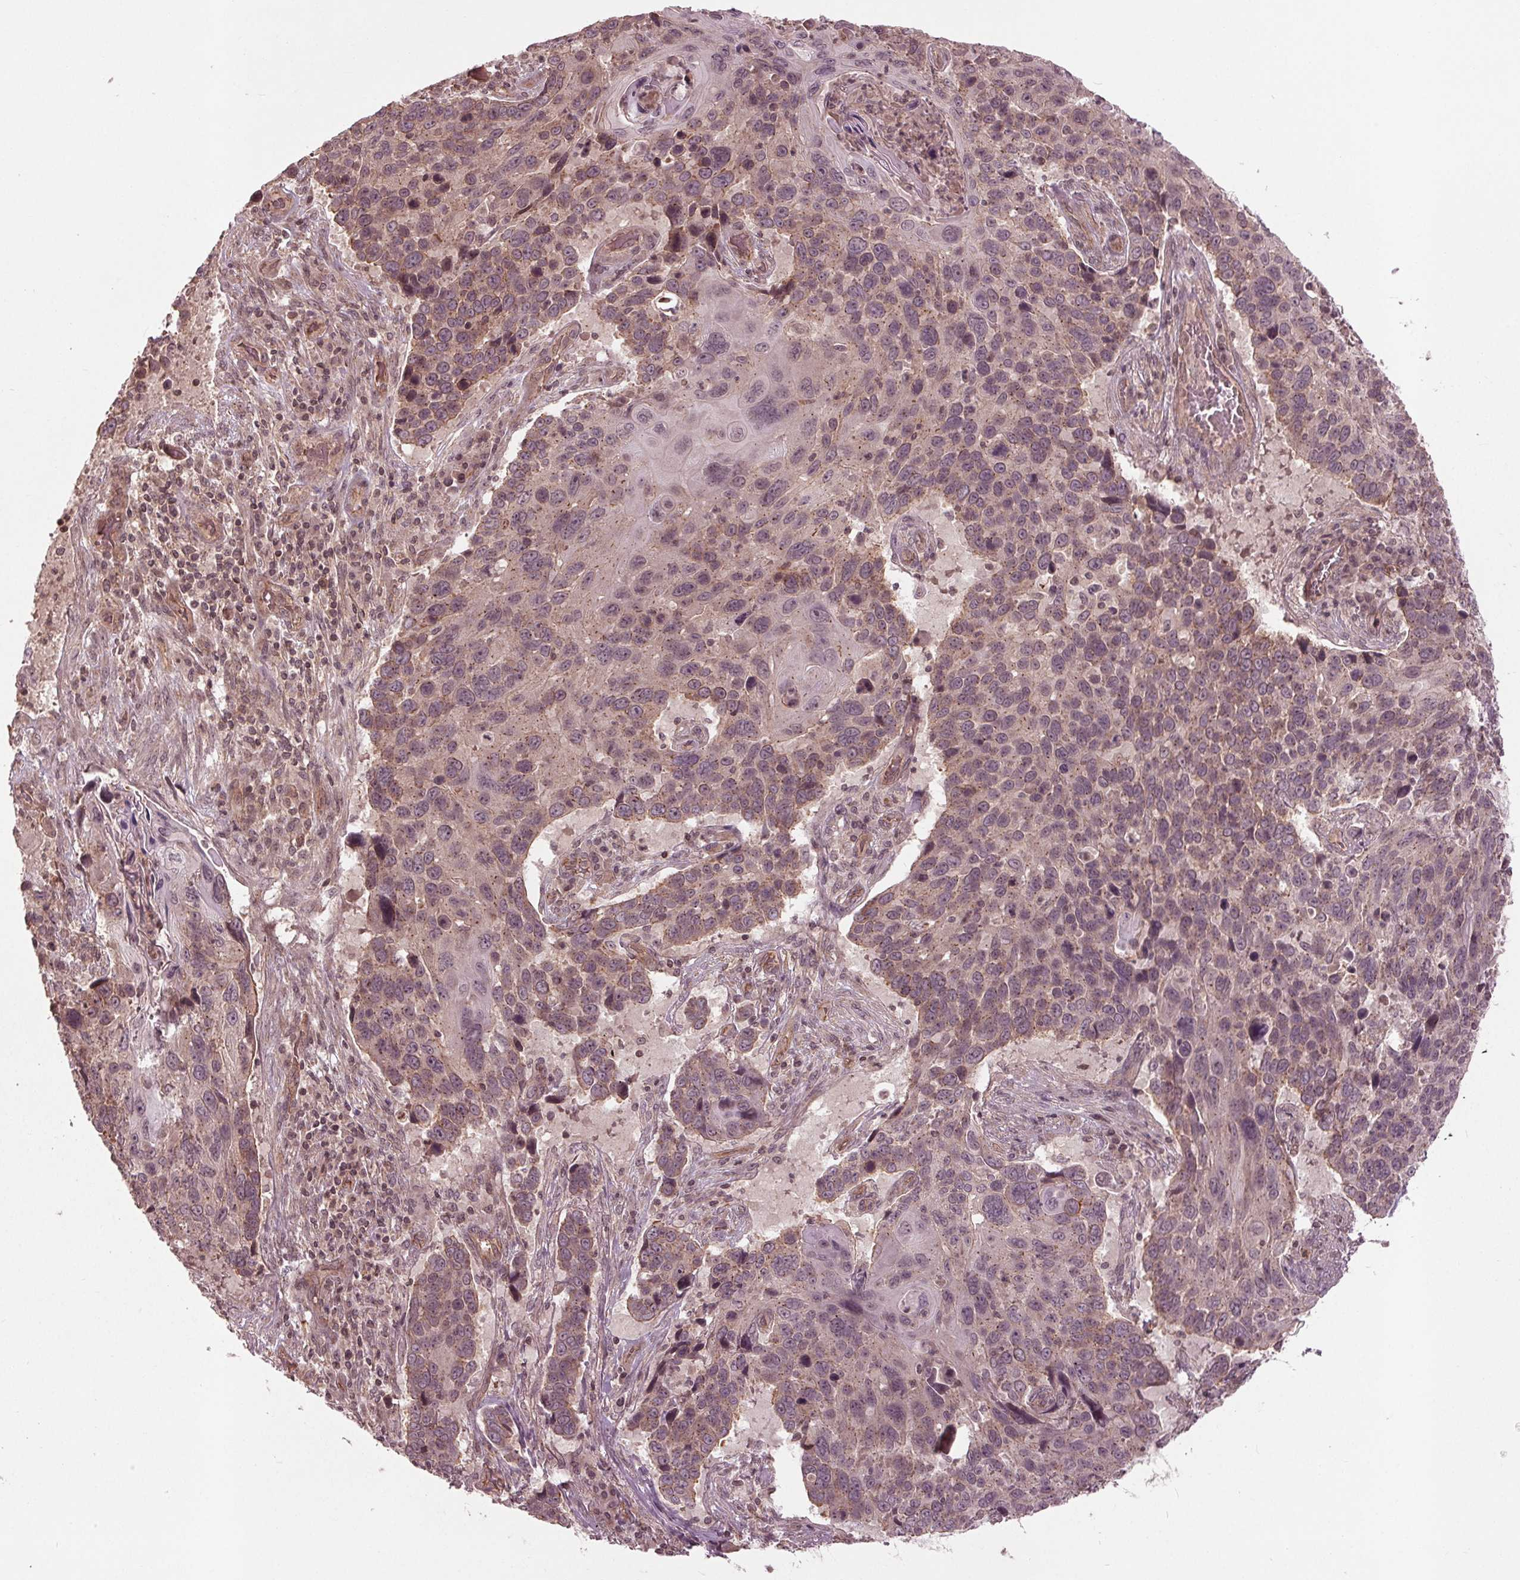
{"staining": {"intensity": "weak", "quantity": "<25%", "location": "cytoplasmic/membranous"}, "tissue": "lung cancer", "cell_type": "Tumor cells", "image_type": "cancer", "snomed": [{"axis": "morphology", "description": "Squamous cell carcinoma, NOS"}, {"axis": "topography", "description": "Lung"}], "caption": "This micrograph is of lung cancer stained with immunohistochemistry (IHC) to label a protein in brown with the nuclei are counter-stained blue. There is no positivity in tumor cells.", "gene": "BTBD1", "patient": {"sex": "male", "age": 68}}